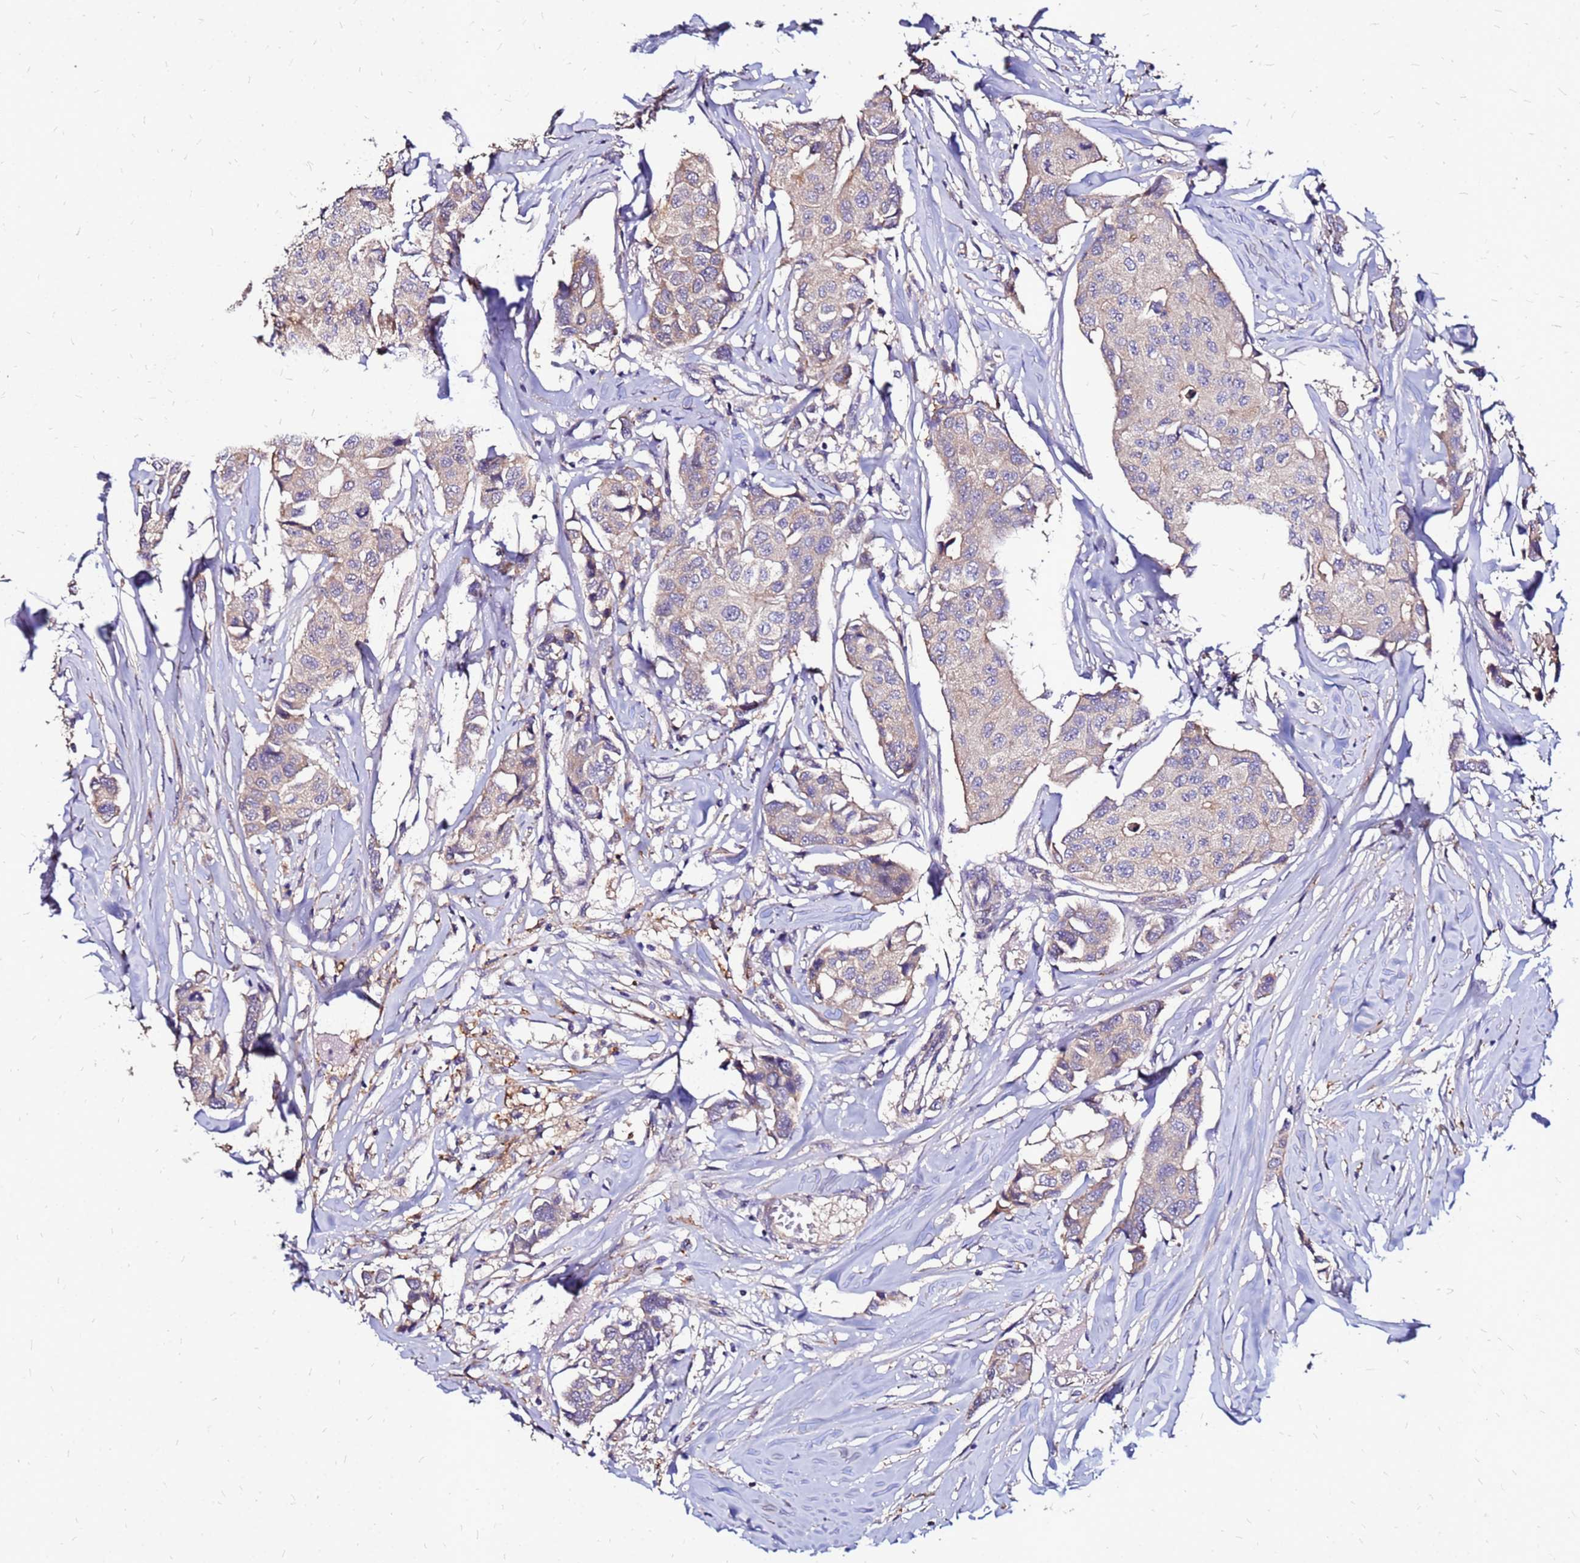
{"staining": {"intensity": "weak", "quantity": "25%-75%", "location": "cytoplasmic/membranous"}, "tissue": "breast cancer", "cell_type": "Tumor cells", "image_type": "cancer", "snomed": [{"axis": "morphology", "description": "Duct carcinoma"}, {"axis": "topography", "description": "Breast"}], "caption": "Protein staining of breast cancer (invasive ductal carcinoma) tissue exhibits weak cytoplasmic/membranous expression in approximately 25%-75% of tumor cells.", "gene": "ARHGEF5", "patient": {"sex": "female", "age": 80}}